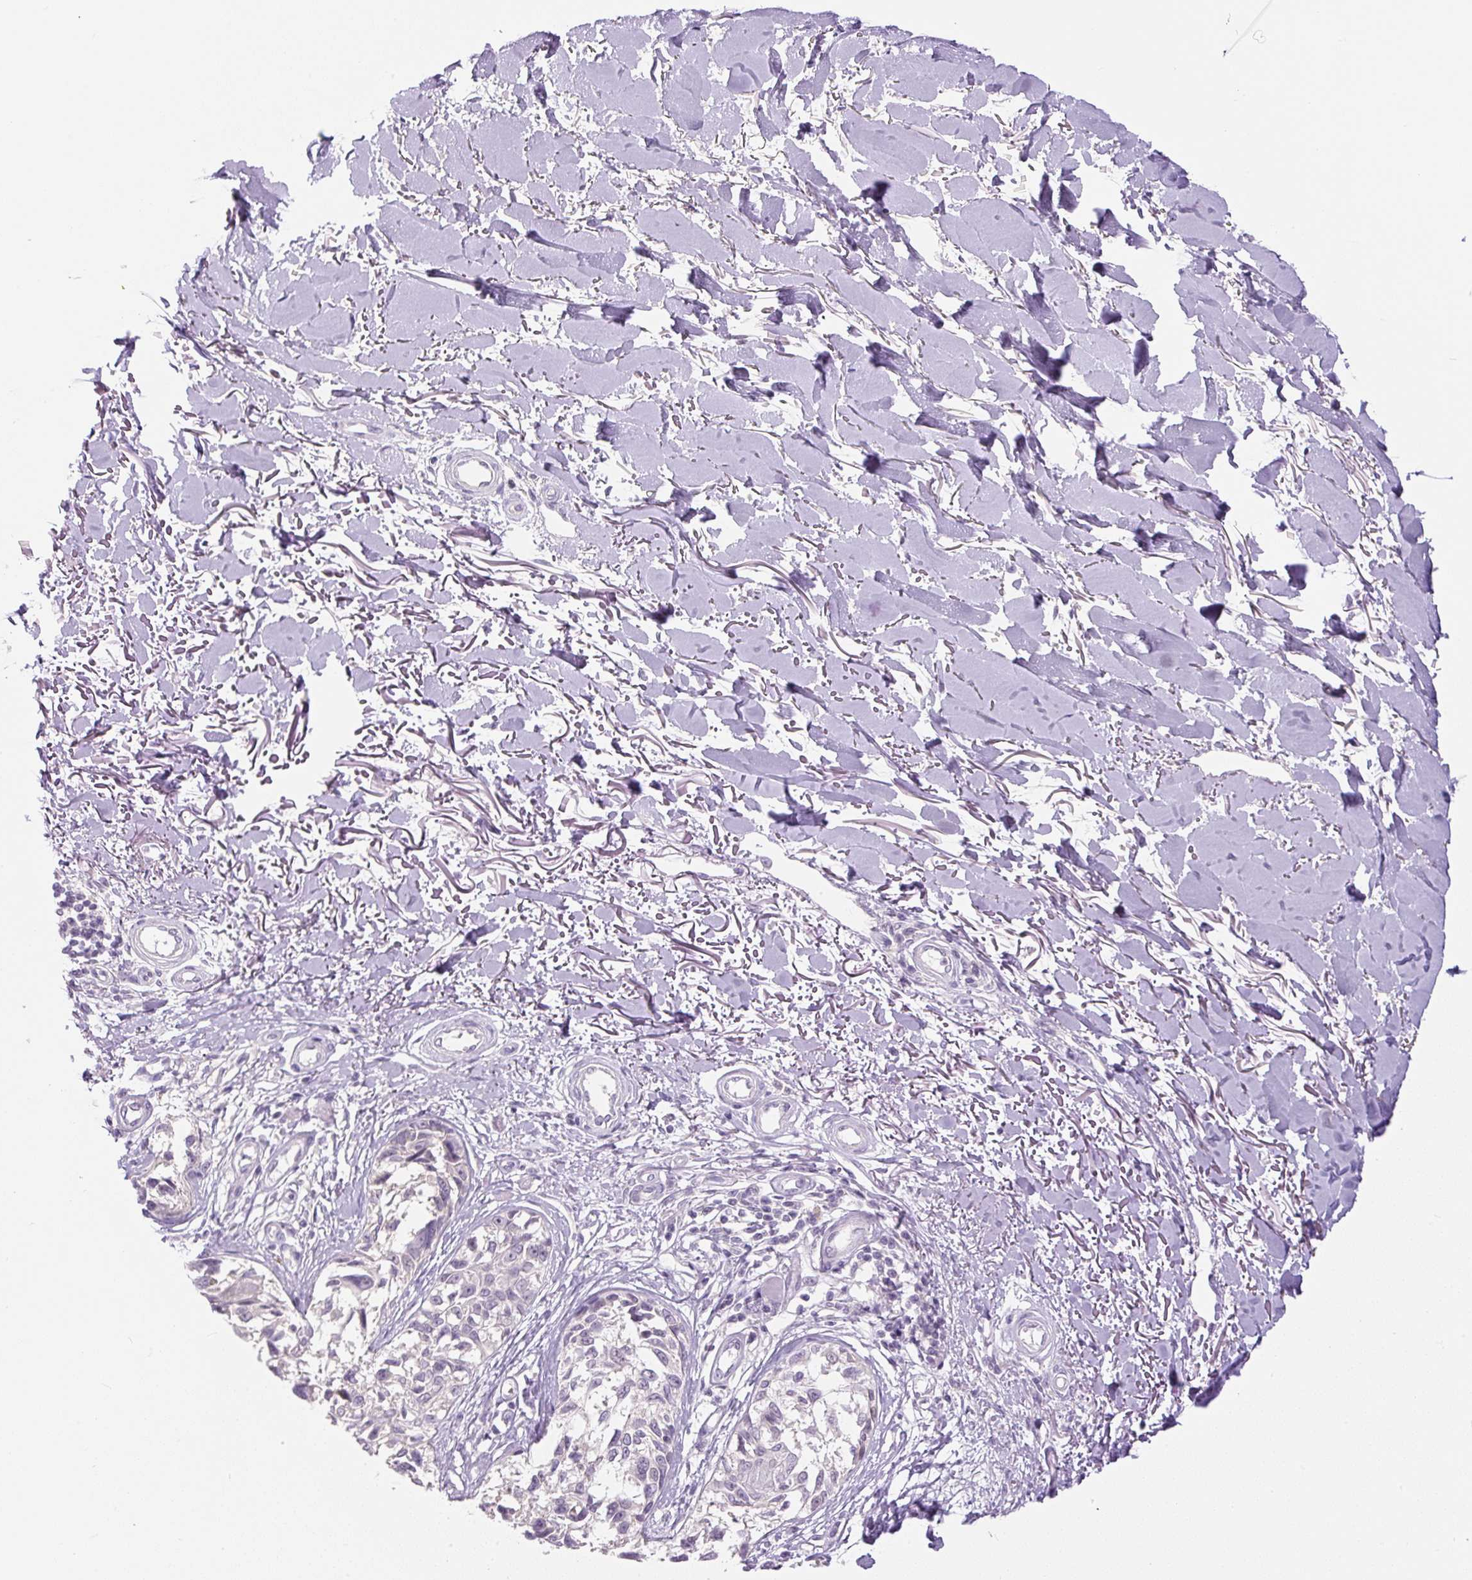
{"staining": {"intensity": "negative", "quantity": "none", "location": "none"}, "tissue": "melanoma", "cell_type": "Tumor cells", "image_type": "cancer", "snomed": [{"axis": "morphology", "description": "Malignant melanoma, NOS"}, {"axis": "topography", "description": "Skin"}], "caption": "Tumor cells show no significant positivity in melanoma.", "gene": "FABP7", "patient": {"sex": "male", "age": 73}}